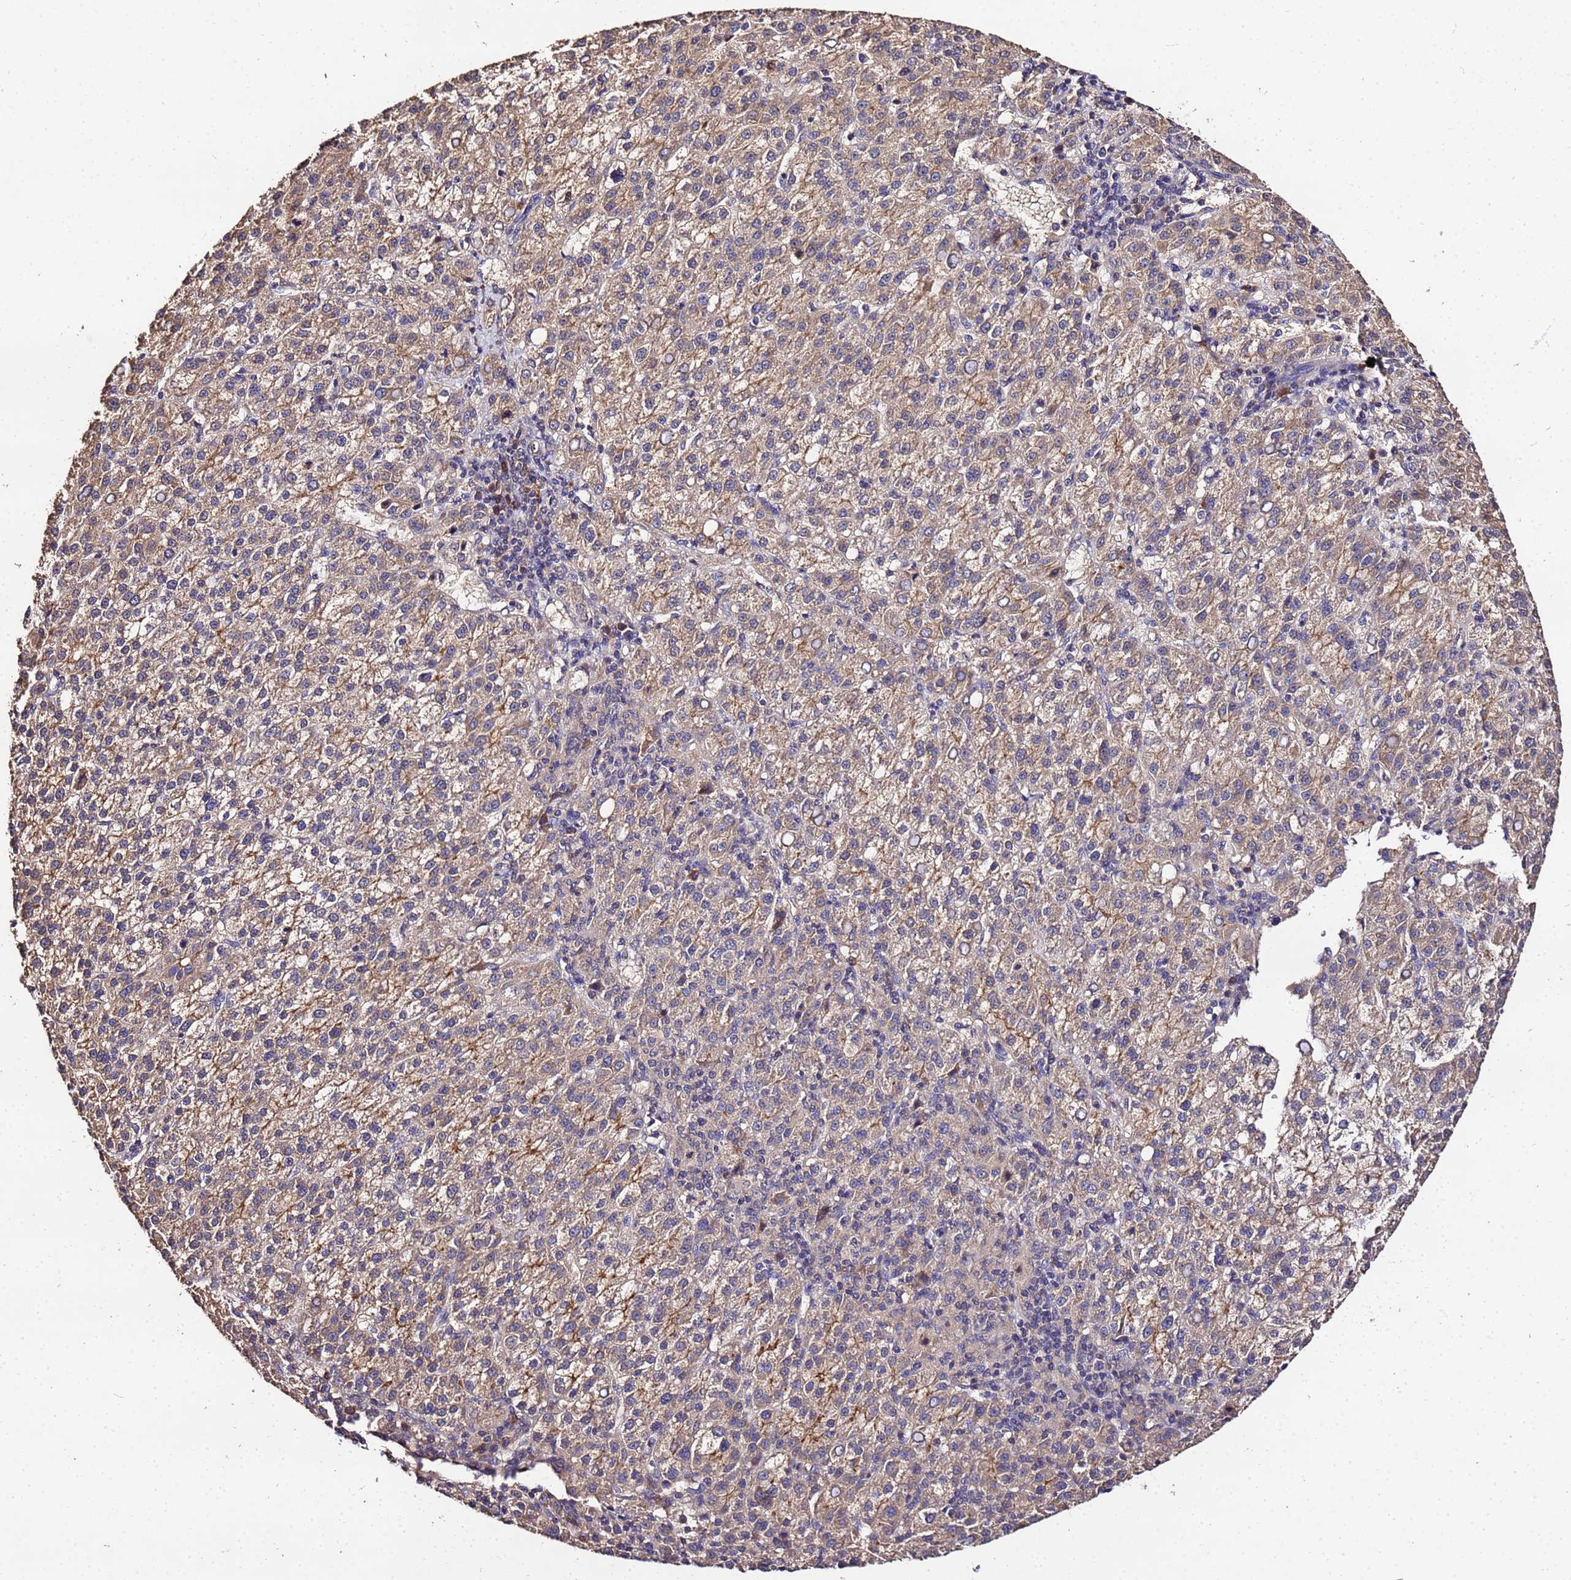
{"staining": {"intensity": "moderate", "quantity": ">75%", "location": "cytoplasmic/membranous"}, "tissue": "liver cancer", "cell_type": "Tumor cells", "image_type": "cancer", "snomed": [{"axis": "morphology", "description": "Carcinoma, Hepatocellular, NOS"}, {"axis": "topography", "description": "Liver"}], "caption": "Protein staining by immunohistochemistry exhibits moderate cytoplasmic/membranous staining in about >75% of tumor cells in liver cancer (hepatocellular carcinoma).", "gene": "MTERF1", "patient": {"sex": "female", "age": 58}}